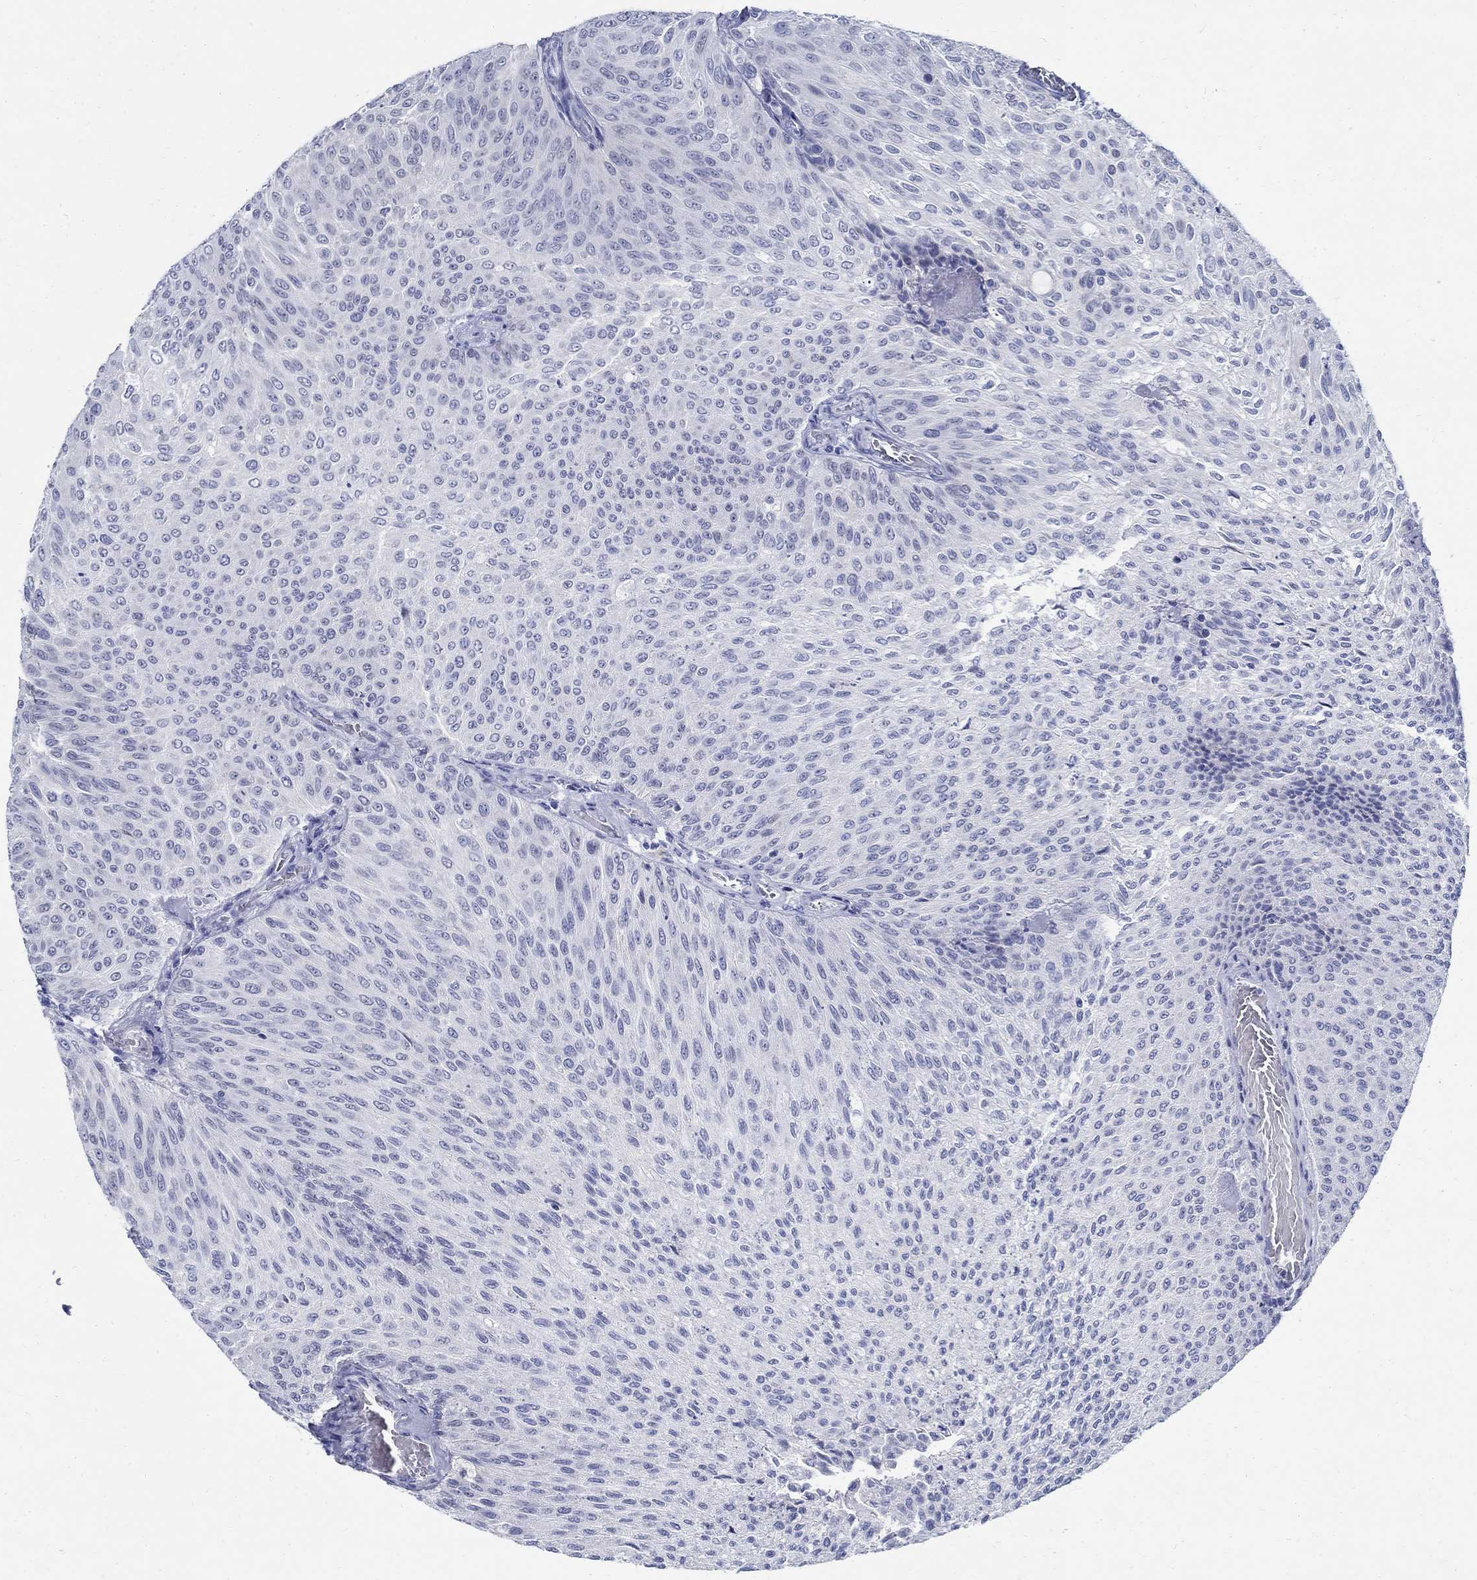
{"staining": {"intensity": "negative", "quantity": "none", "location": "none"}, "tissue": "urothelial cancer", "cell_type": "Tumor cells", "image_type": "cancer", "snomed": [{"axis": "morphology", "description": "Urothelial carcinoma, Low grade"}, {"axis": "topography", "description": "Ureter, NOS"}, {"axis": "topography", "description": "Urinary bladder"}], "caption": "Immunohistochemistry of urothelial cancer displays no staining in tumor cells. Nuclei are stained in blue.", "gene": "BSPRY", "patient": {"sex": "male", "age": 78}}